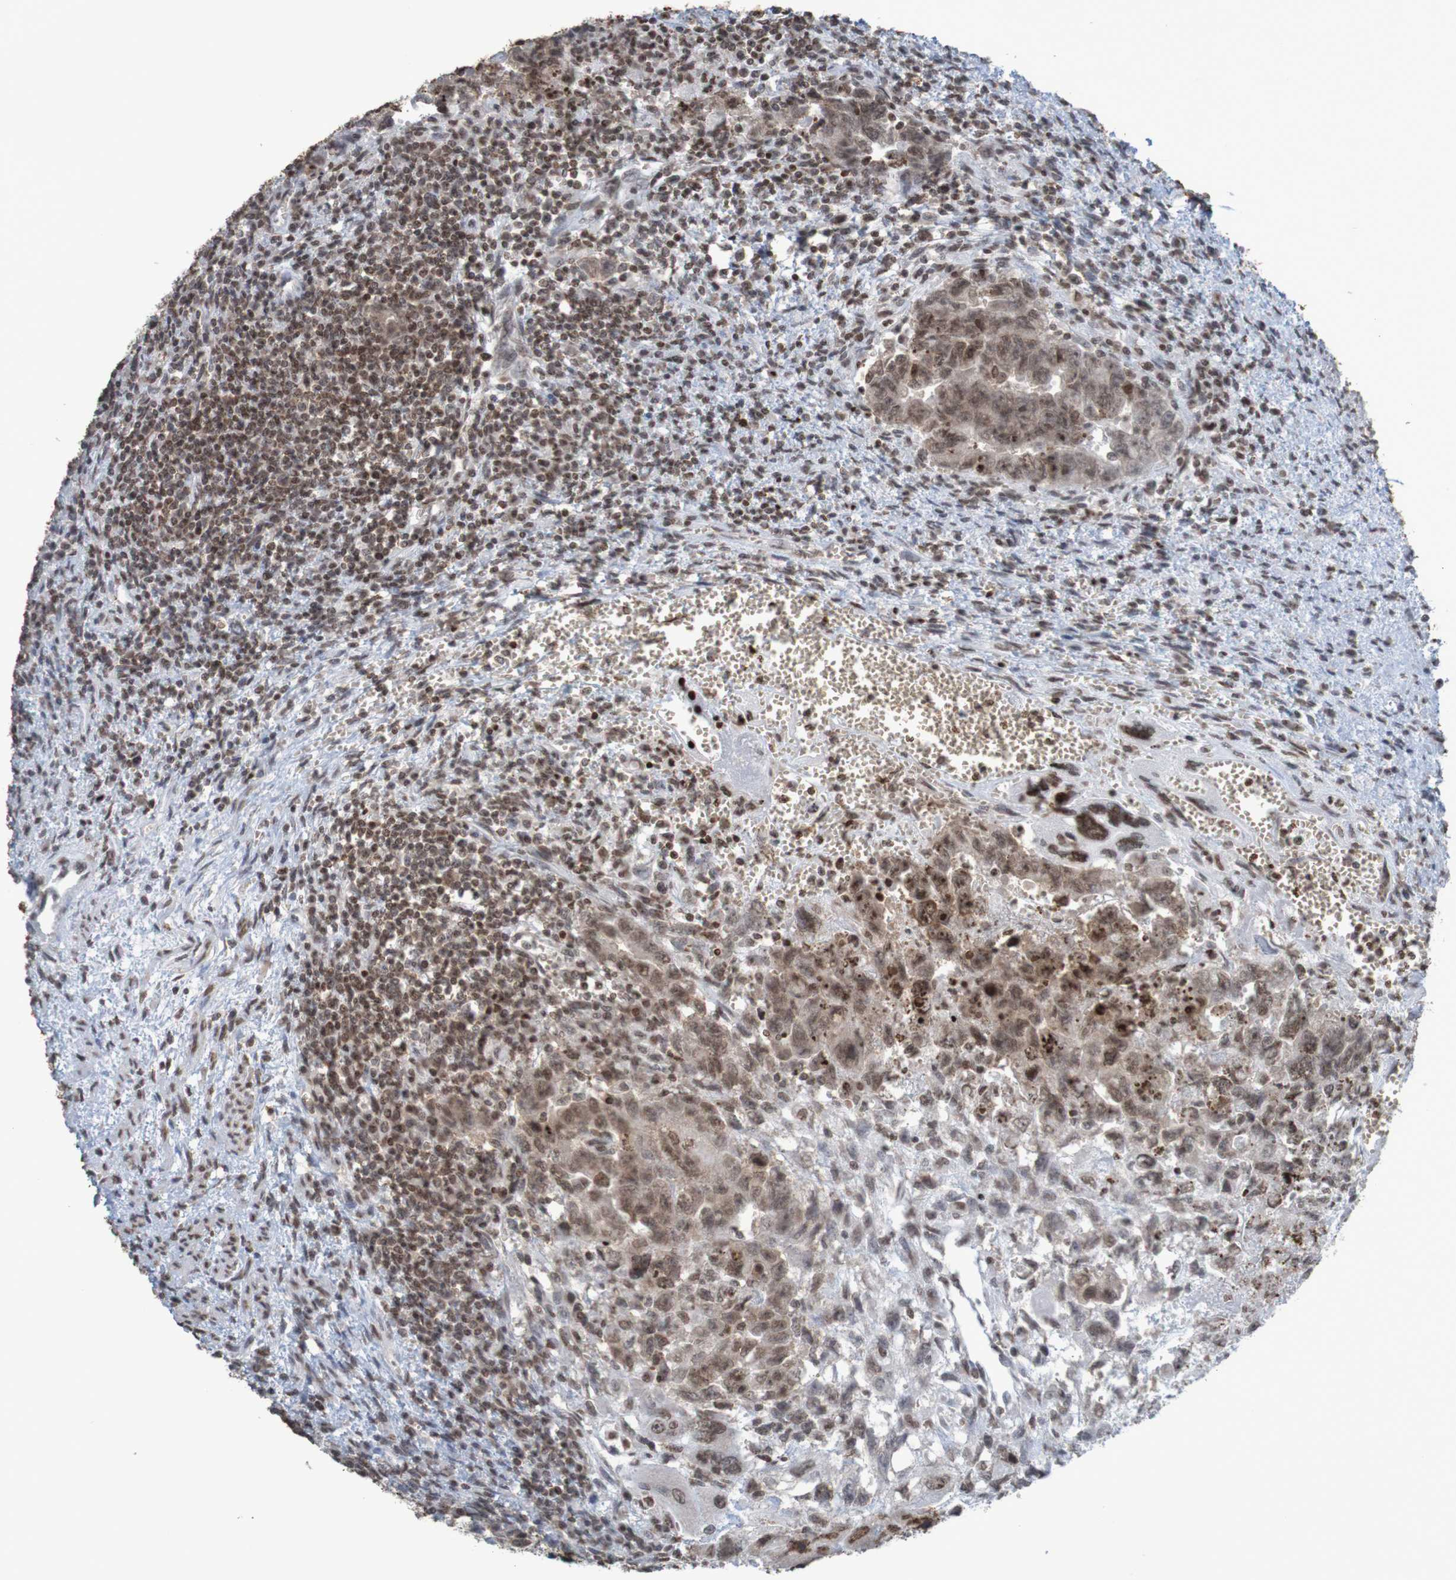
{"staining": {"intensity": "moderate", "quantity": ">75%", "location": "cytoplasmic/membranous,nuclear"}, "tissue": "testis cancer", "cell_type": "Tumor cells", "image_type": "cancer", "snomed": [{"axis": "morphology", "description": "Carcinoma, Embryonal, NOS"}, {"axis": "topography", "description": "Testis"}], "caption": "DAB immunohistochemical staining of embryonal carcinoma (testis) displays moderate cytoplasmic/membranous and nuclear protein staining in approximately >75% of tumor cells.", "gene": "GFI1", "patient": {"sex": "male", "age": 28}}